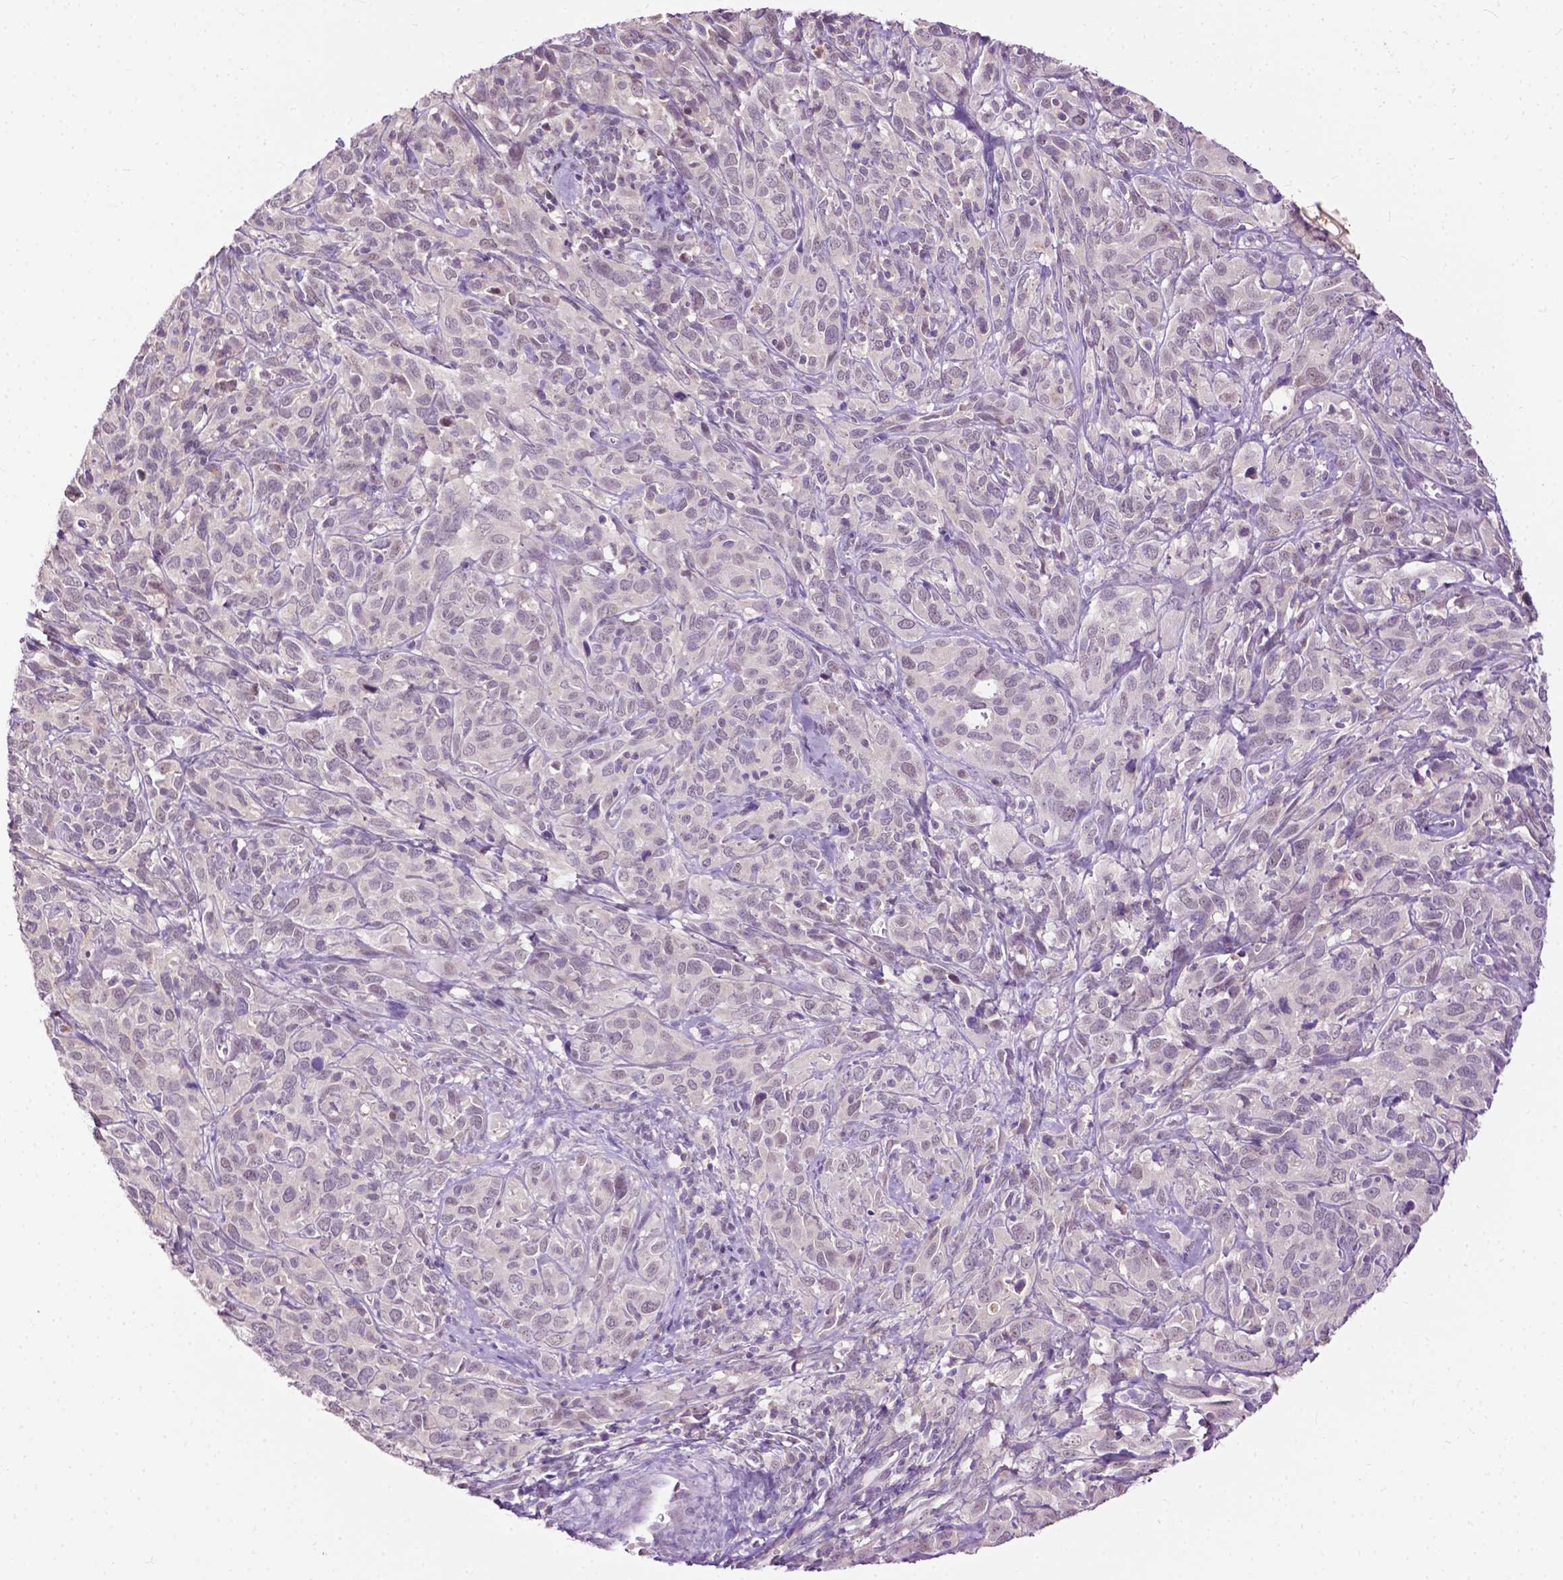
{"staining": {"intensity": "weak", "quantity": "<25%", "location": "nuclear"}, "tissue": "cervical cancer", "cell_type": "Tumor cells", "image_type": "cancer", "snomed": [{"axis": "morphology", "description": "Normal tissue, NOS"}, {"axis": "morphology", "description": "Squamous cell carcinoma, NOS"}, {"axis": "topography", "description": "Cervix"}], "caption": "Immunohistochemical staining of human squamous cell carcinoma (cervical) exhibits no significant positivity in tumor cells.", "gene": "TTC9B", "patient": {"sex": "female", "age": 51}}